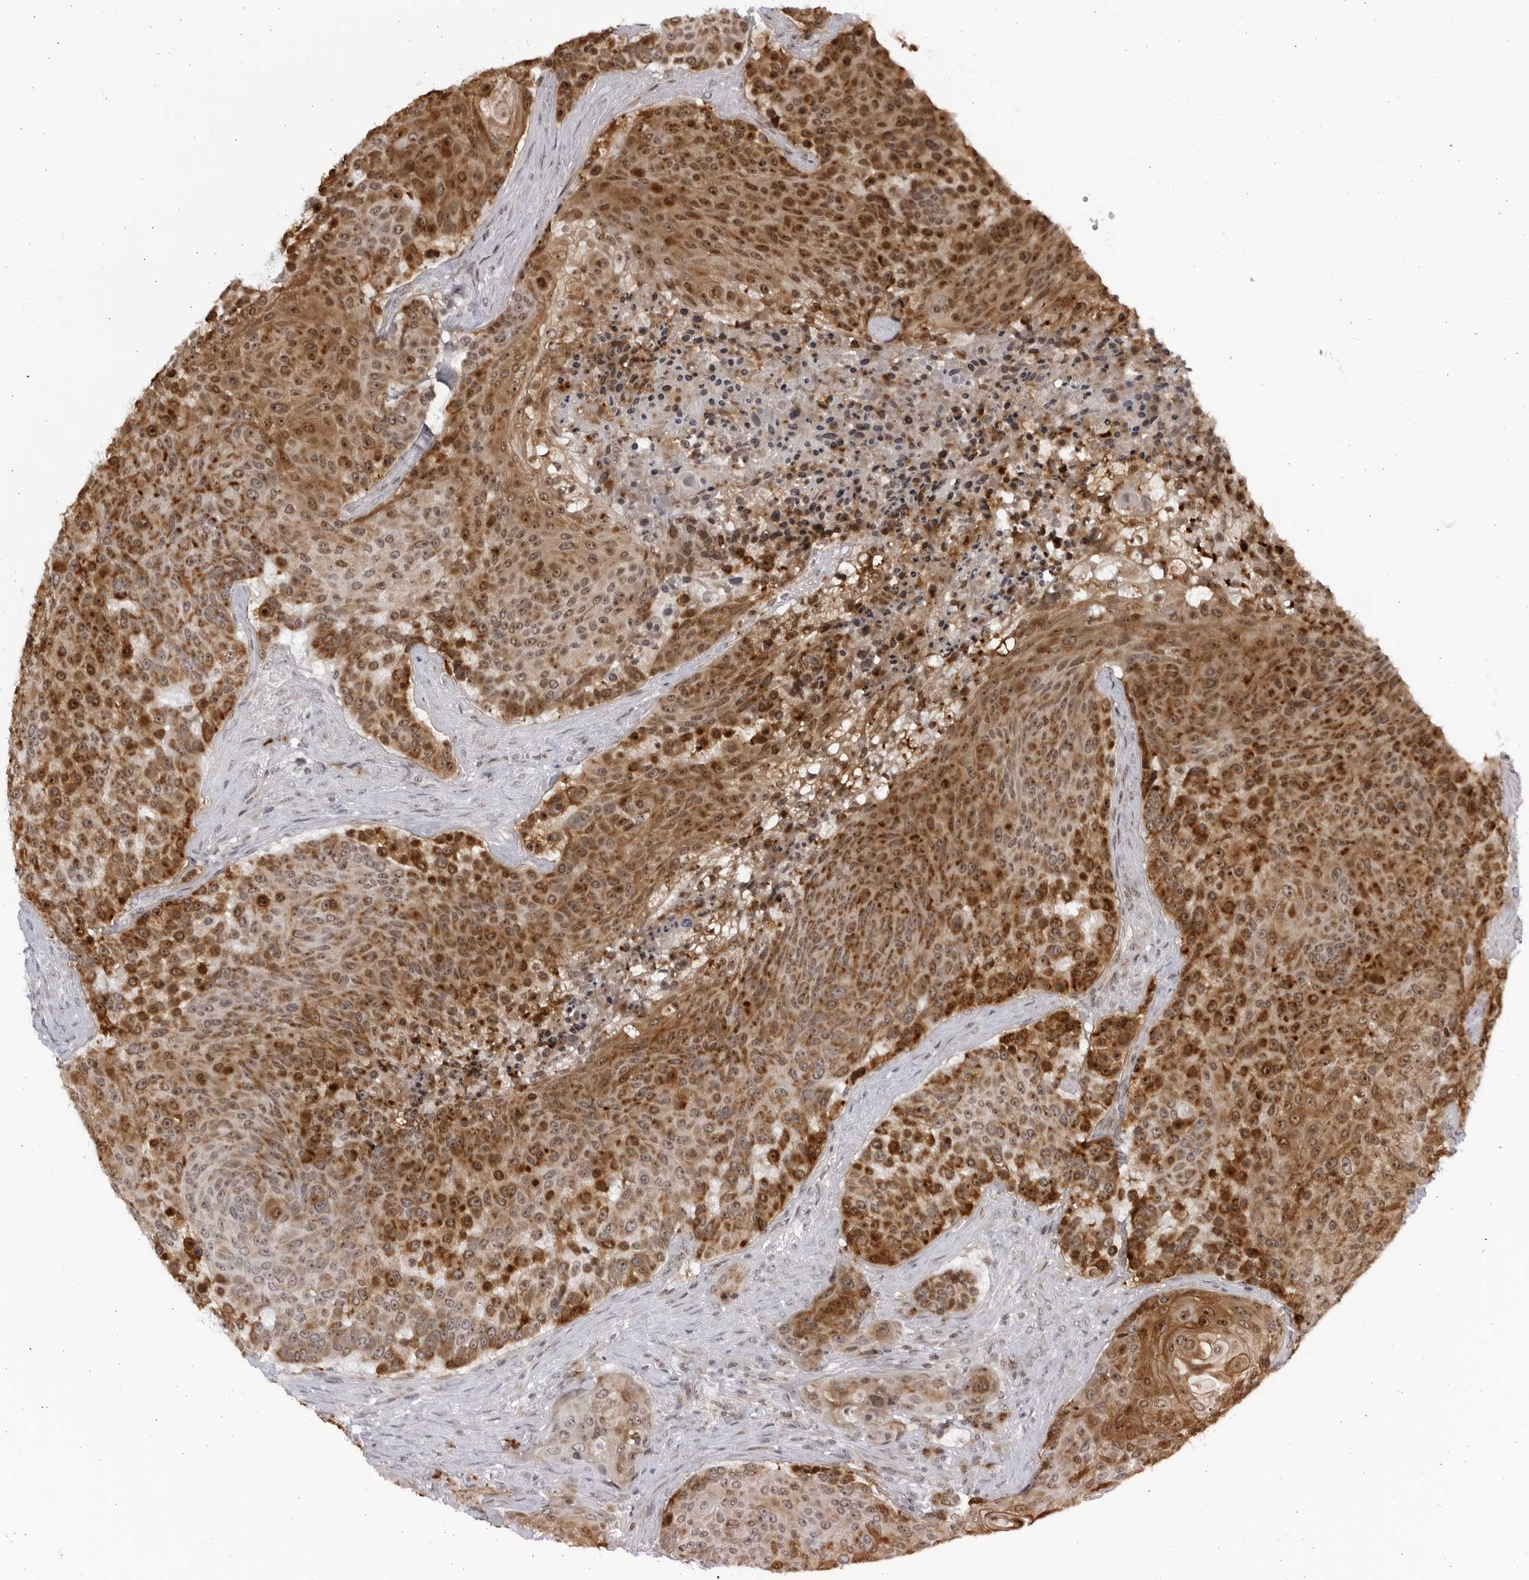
{"staining": {"intensity": "strong", "quantity": ">75%", "location": "cytoplasmic/membranous,nuclear"}, "tissue": "urothelial cancer", "cell_type": "Tumor cells", "image_type": "cancer", "snomed": [{"axis": "morphology", "description": "Urothelial carcinoma, High grade"}, {"axis": "topography", "description": "Urinary bladder"}], "caption": "High-power microscopy captured an immunohistochemistry photomicrograph of urothelial cancer, revealing strong cytoplasmic/membranous and nuclear staining in approximately >75% of tumor cells.", "gene": "SLC25A22", "patient": {"sex": "female", "age": 63}}